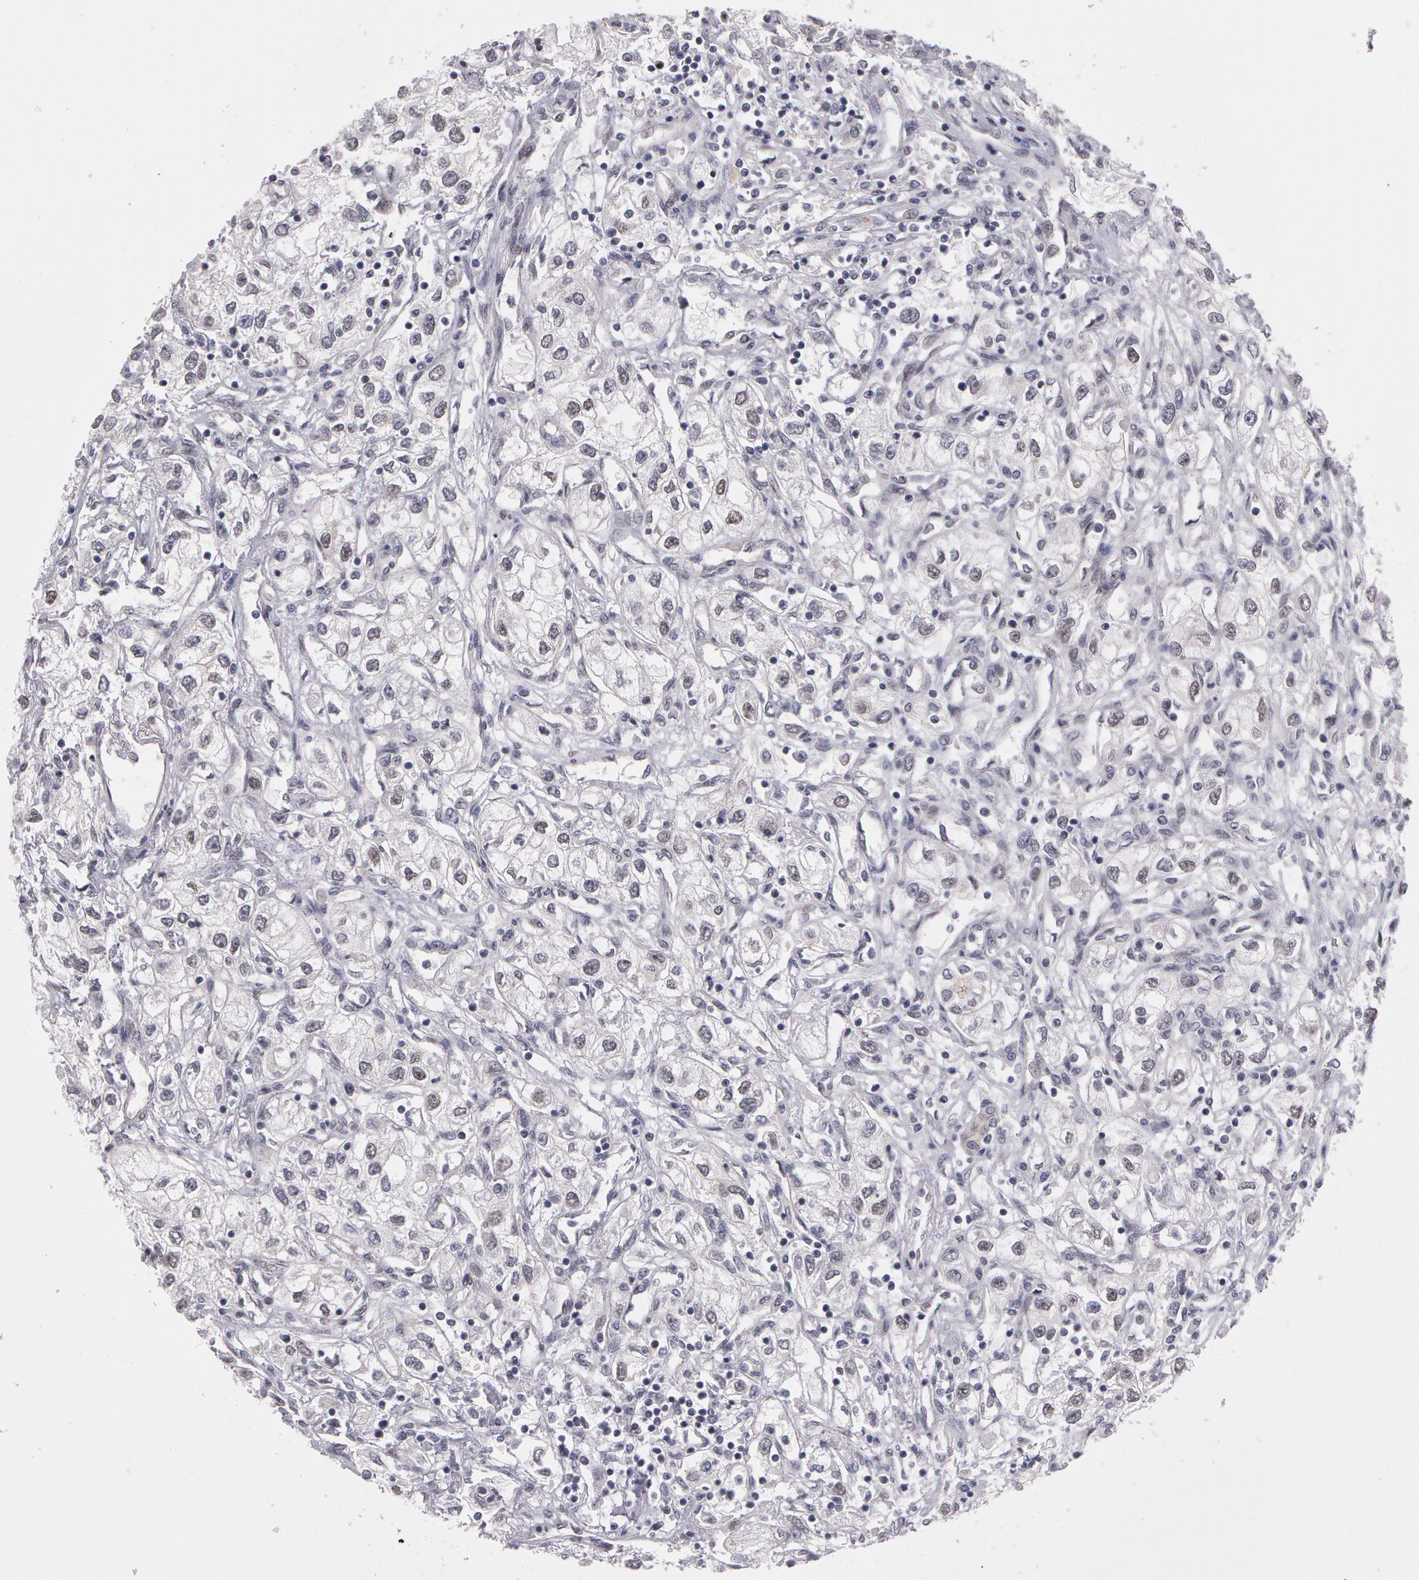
{"staining": {"intensity": "negative", "quantity": "none", "location": "none"}, "tissue": "renal cancer", "cell_type": "Tumor cells", "image_type": "cancer", "snomed": [{"axis": "morphology", "description": "Adenocarcinoma, NOS"}, {"axis": "topography", "description": "Kidney"}], "caption": "IHC photomicrograph of human renal adenocarcinoma stained for a protein (brown), which reveals no staining in tumor cells. Nuclei are stained in blue.", "gene": "PRICKLE1", "patient": {"sex": "male", "age": 57}}